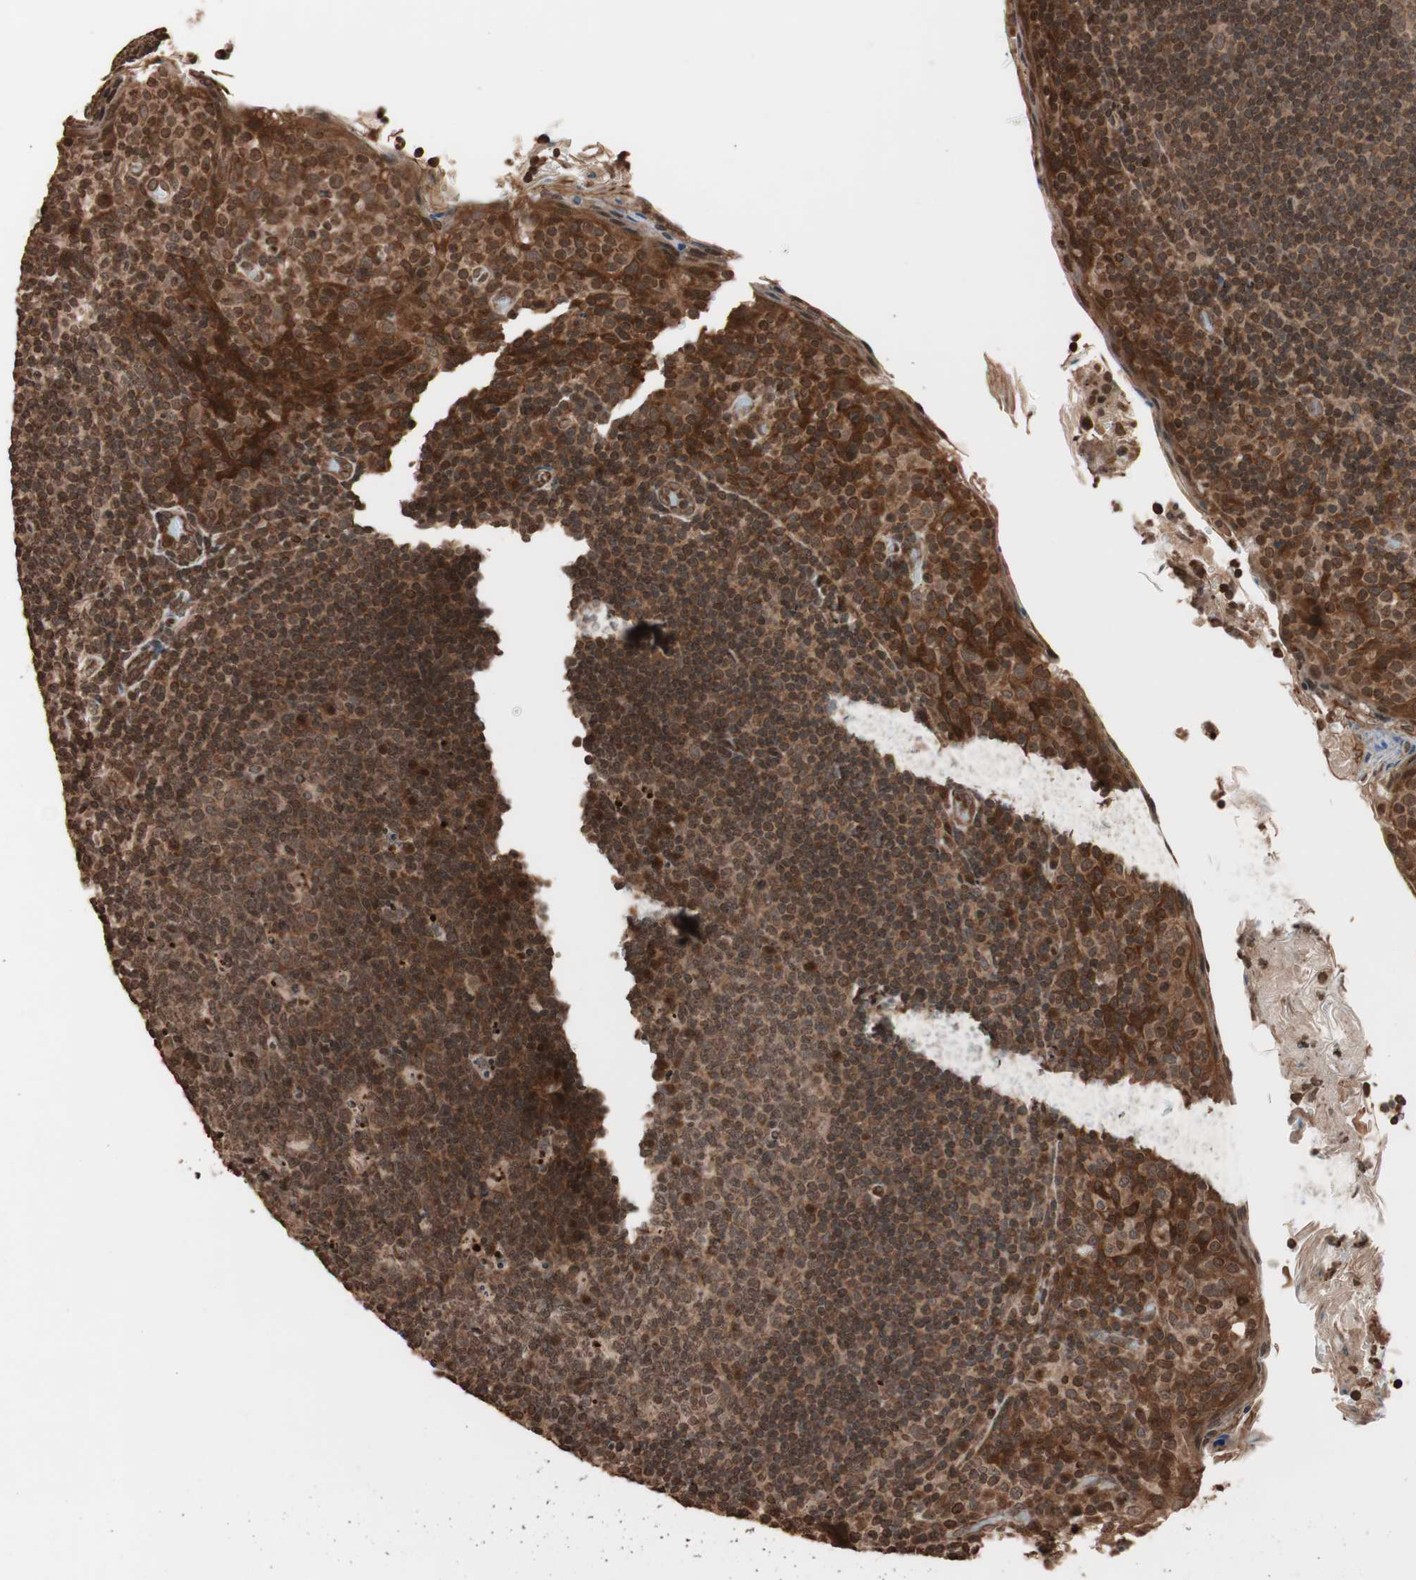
{"staining": {"intensity": "strong", "quantity": ">75%", "location": "cytoplasmic/membranous"}, "tissue": "tonsil", "cell_type": "Germinal center cells", "image_type": "normal", "snomed": [{"axis": "morphology", "description": "Normal tissue, NOS"}, {"axis": "topography", "description": "Tonsil"}], "caption": "IHC staining of normal tonsil, which reveals high levels of strong cytoplasmic/membranous staining in about >75% of germinal center cells indicating strong cytoplasmic/membranous protein staining. The staining was performed using DAB (brown) for protein detection and nuclei were counterstained in hematoxylin (blue).", "gene": "ZFC3H1", "patient": {"sex": "male", "age": 17}}